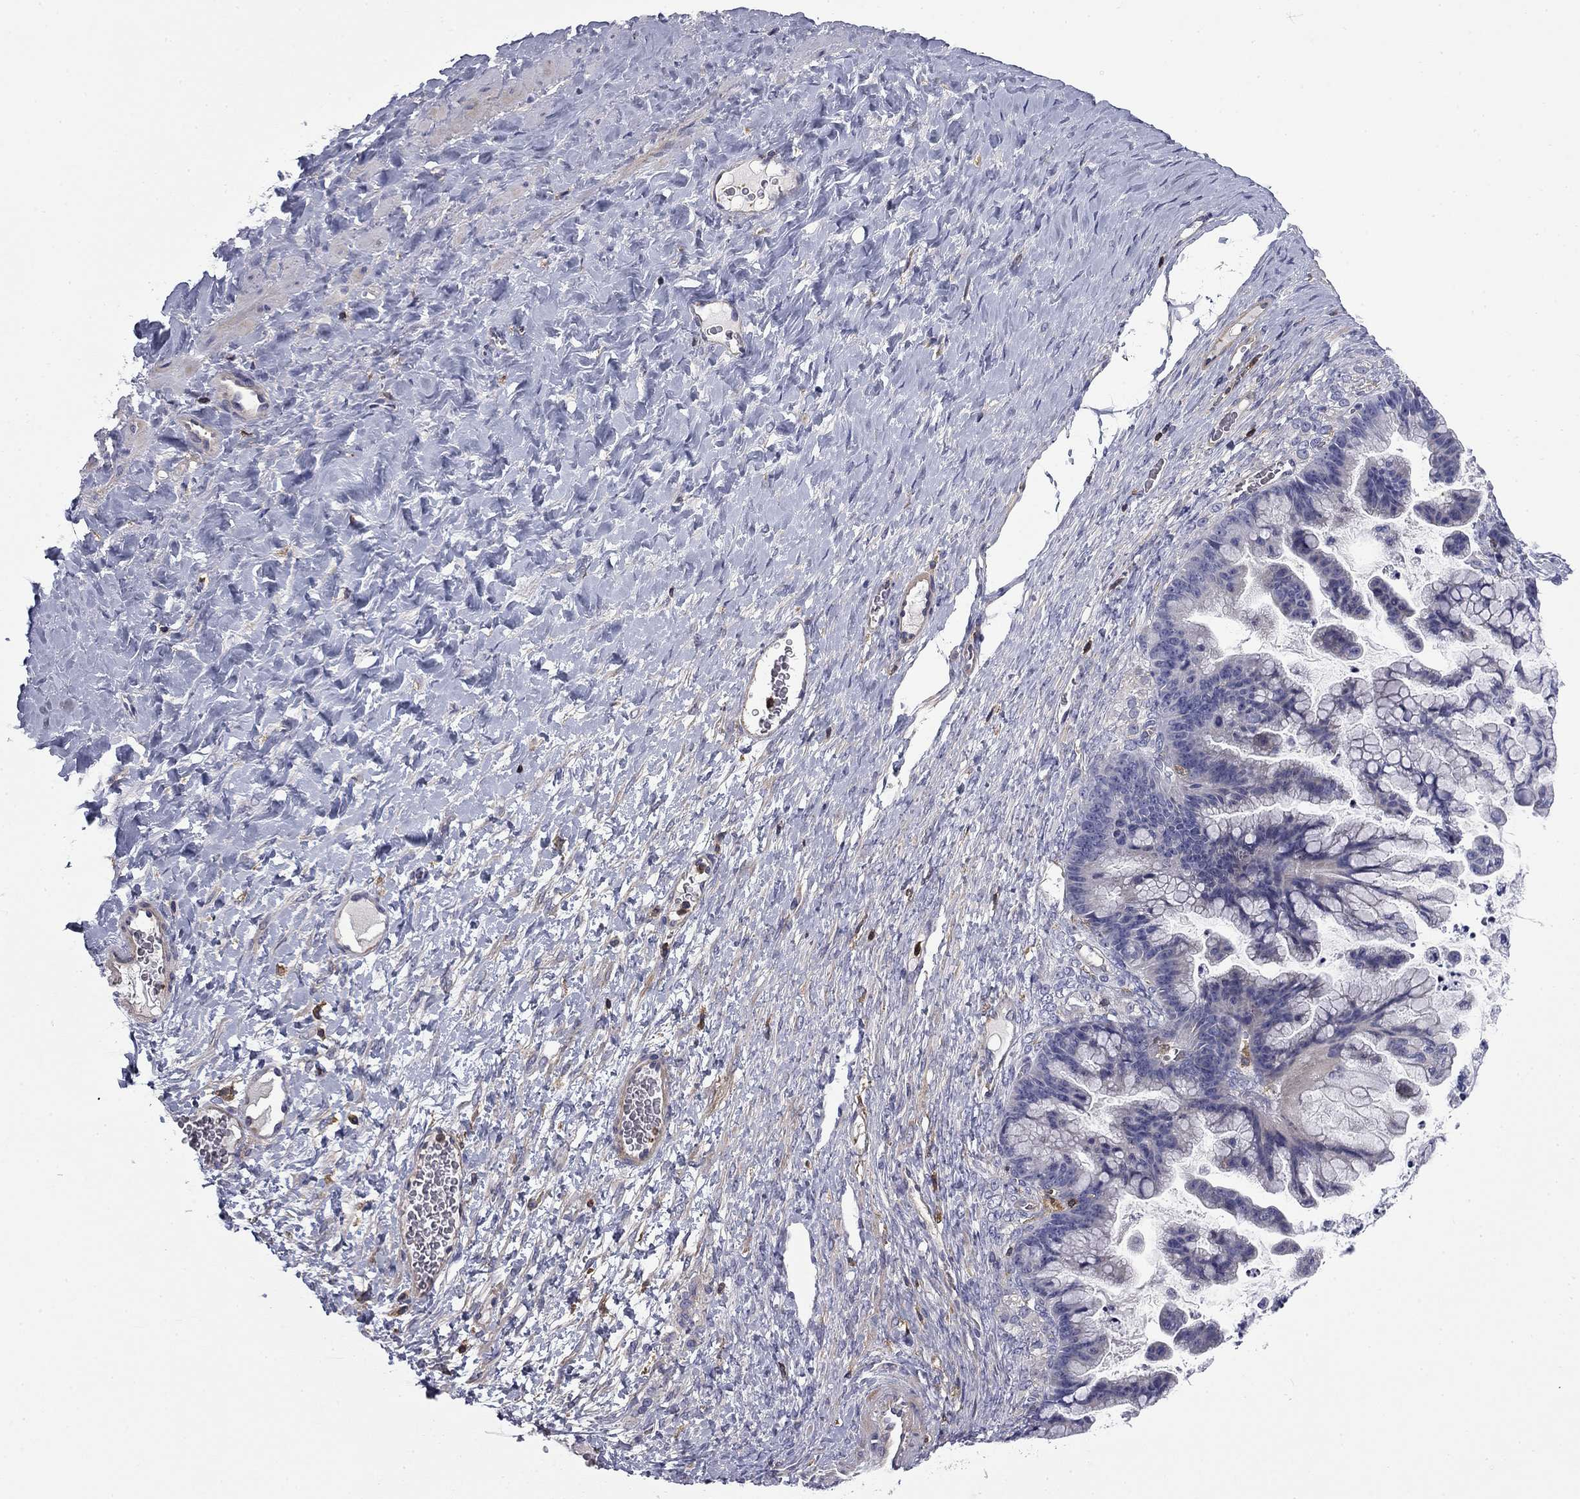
{"staining": {"intensity": "negative", "quantity": "none", "location": "none"}, "tissue": "ovarian cancer", "cell_type": "Tumor cells", "image_type": "cancer", "snomed": [{"axis": "morphology", "description": "Cystadenocarcinoma, mucinous, NOS"}, {"axis": "topography", "description": "Ovary"}], "caption": "Protein analysis of ovarian cancer demonstrates no significant expression in tumor cells.", "gene": "ARHGAP45", "patient": {"sex": "female", "age": 67}}